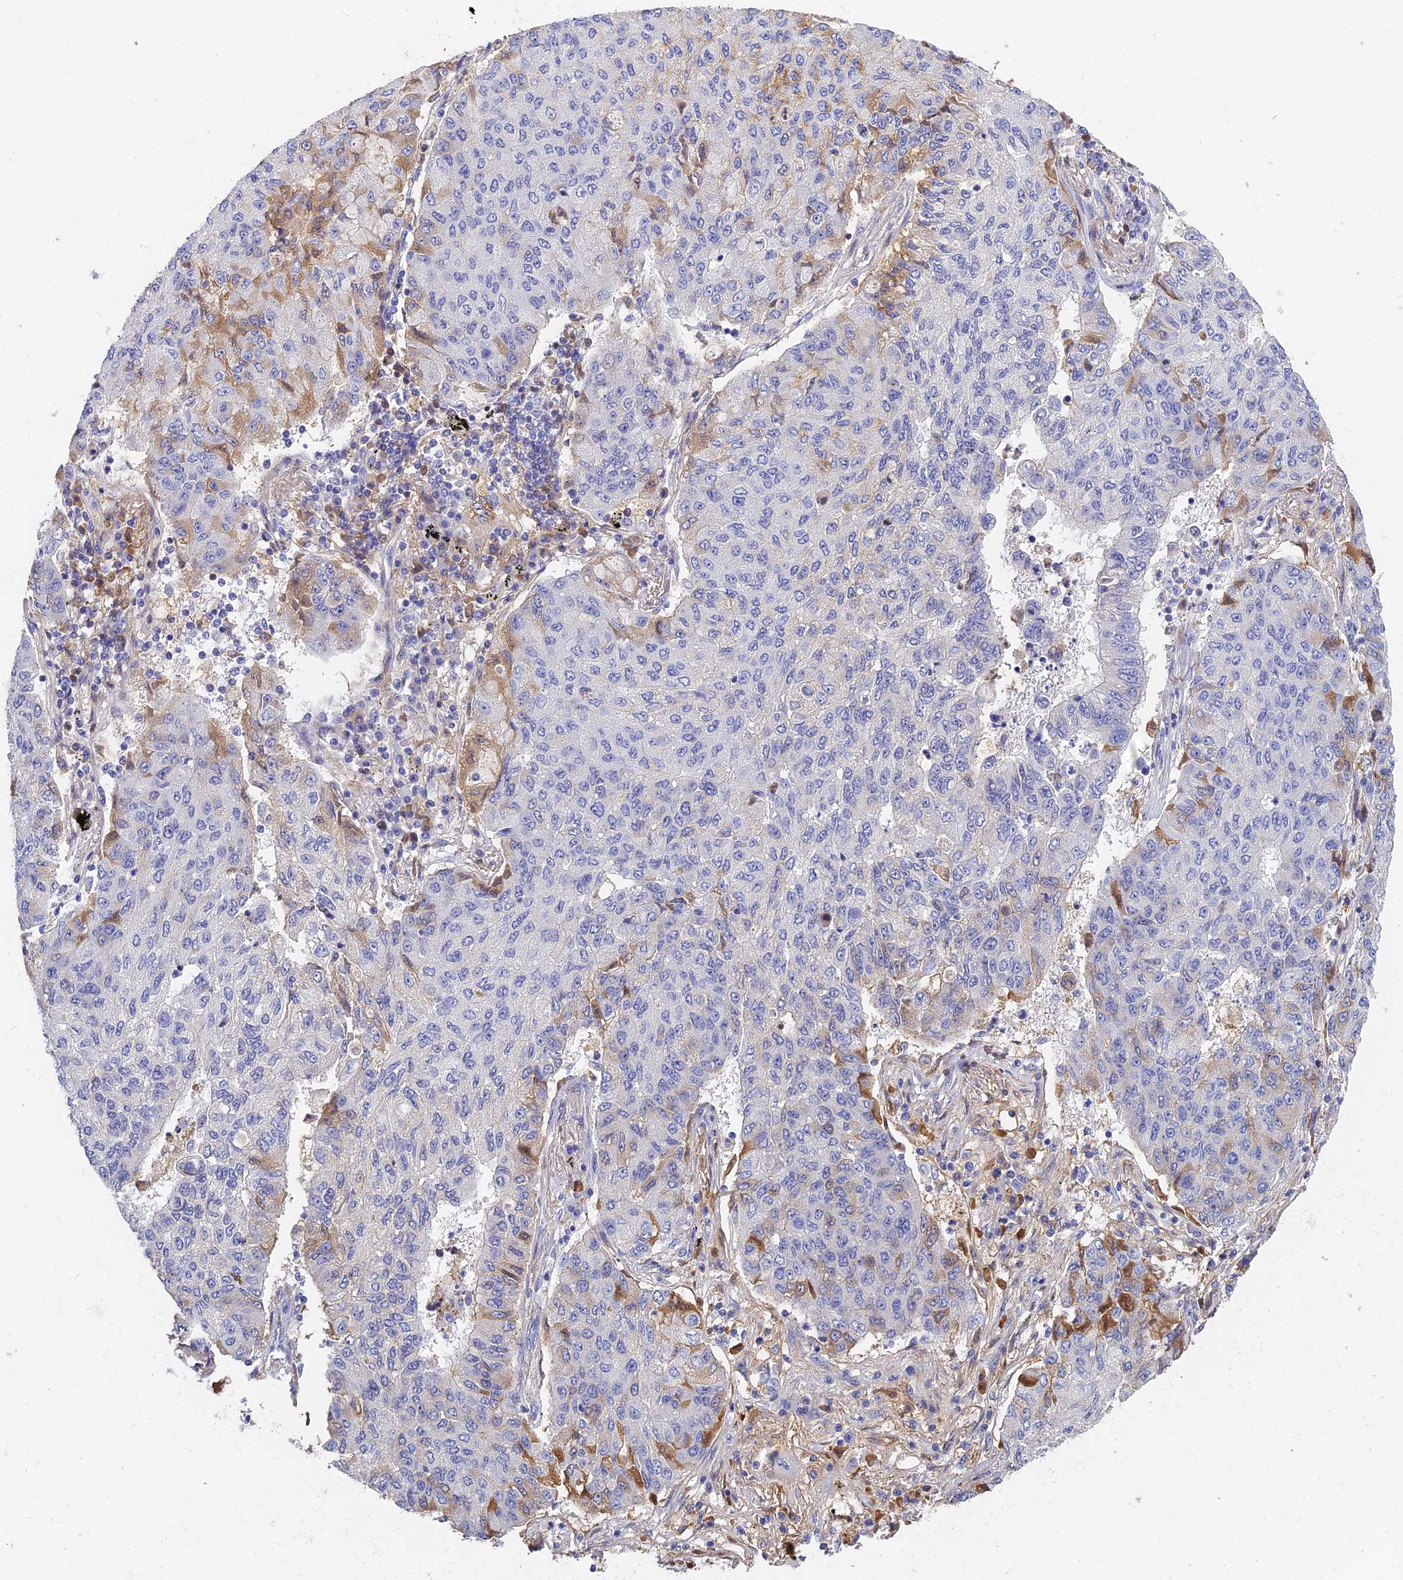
{"staining": {"intensity": "negative", "quantity": "none", "location": "none"}, "tissue": "lung cancer", "cell_type": "Tumor cells", "image_type": "cancer", "snomed": [{"axis": "morphology", "description": "Squamous cell carcinoma, NOS"}, {"axis": "topography", "description": "Lung"}], "caption": "A high-resolution image shows immunohistochemistry staining of lung cancer, which displays no significant expression in tumor cells.", "gene": "ITIH1", "patient": {"sex": "male", "age": 74}}